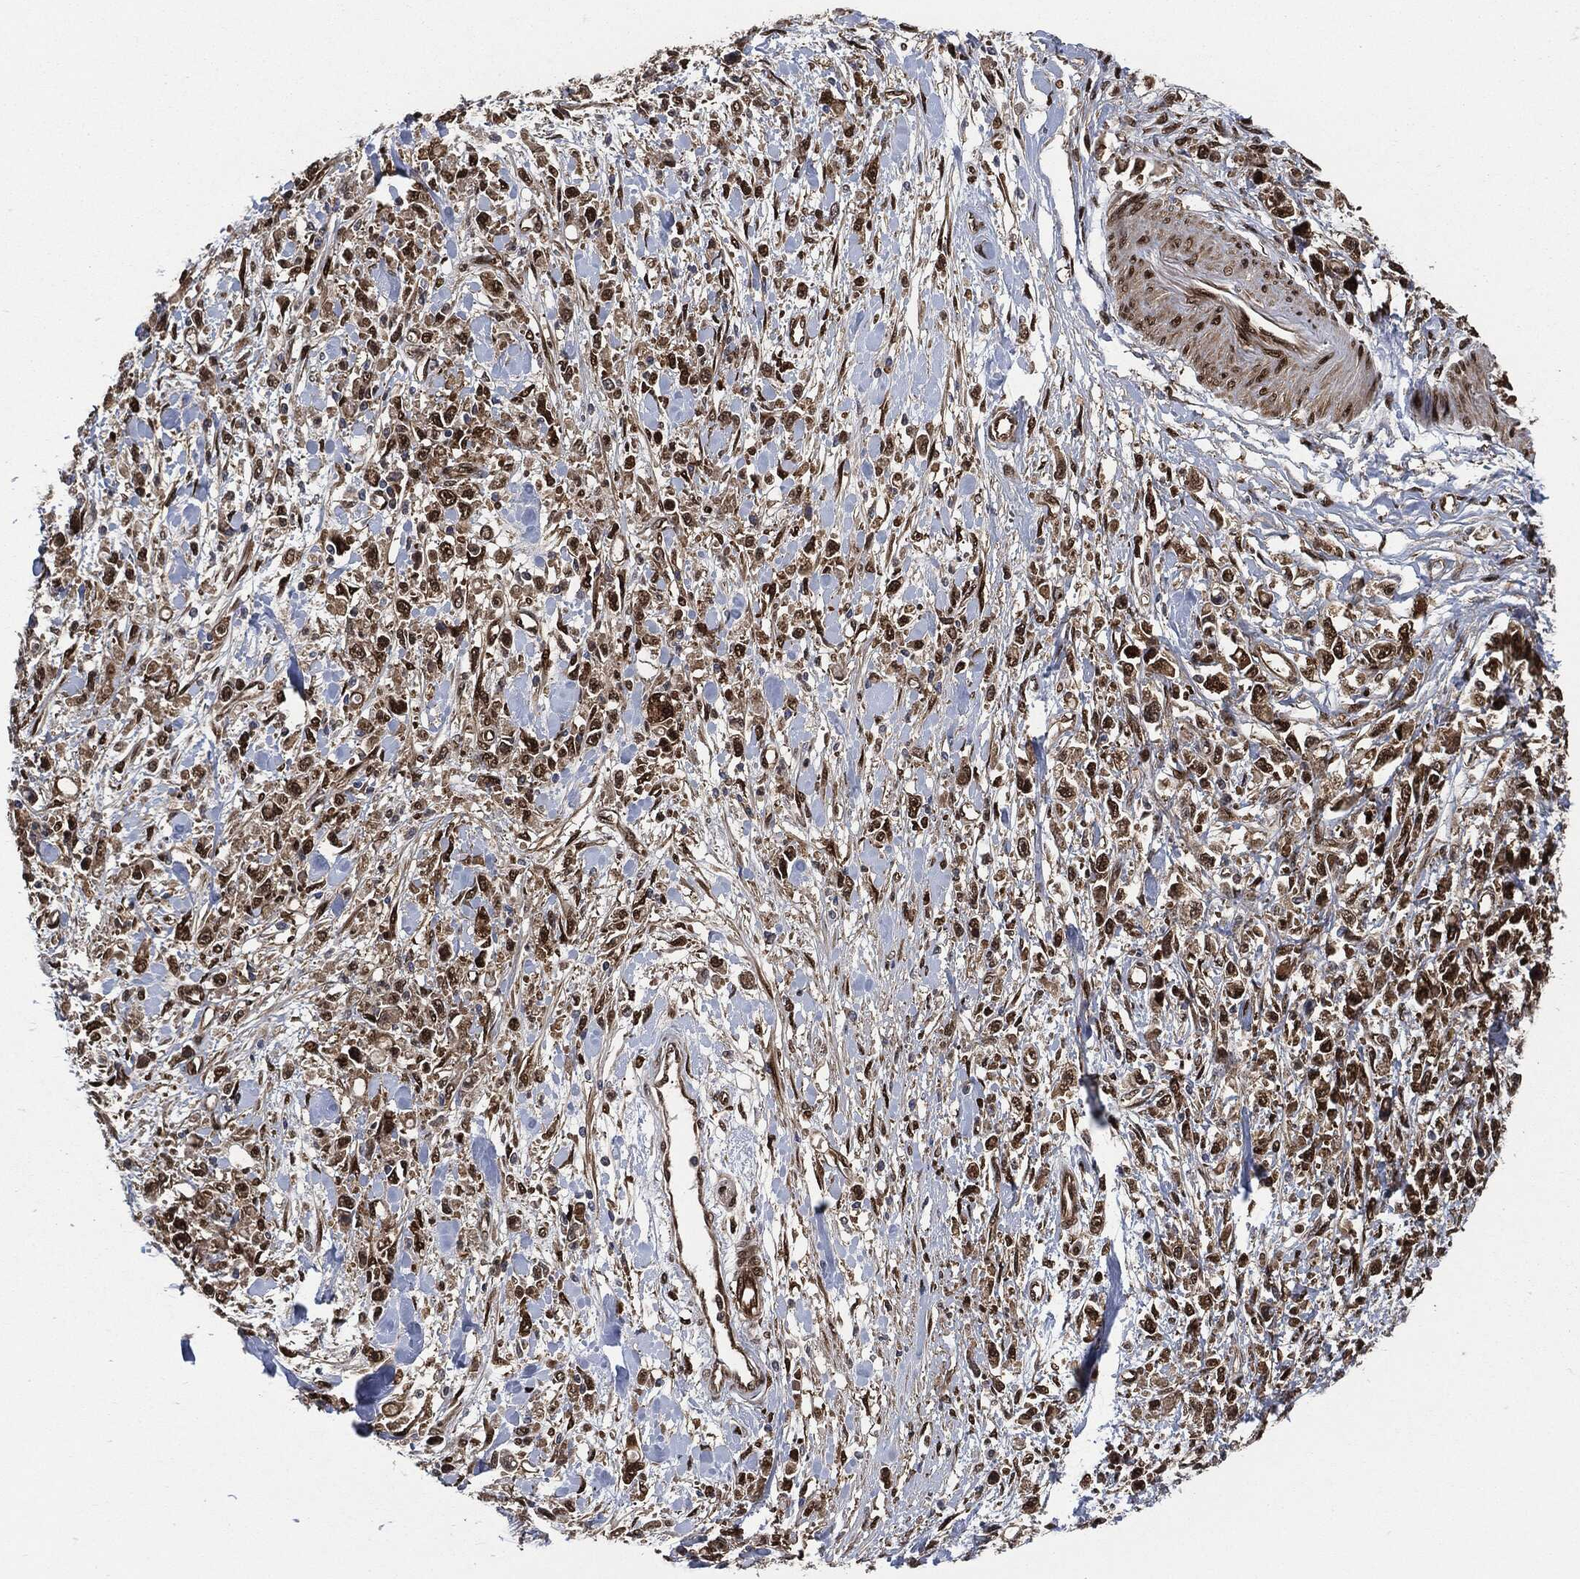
{"staining": {"intensity": "strong", "quantity": "25%-75%", "location": "cytoplasmic/membranous,nuclear"}, "tissue": "stomach cancer", "cell_type": "Tumor cells", "image_type": "cancer", "snomed": [{"axis": "morphology", "description": "Adenocarcinoma, NOS"}, {"axis": "topography", "description": "Stomach"}], "caption": "Stomach adenocarcinoma stained with immunohistochemistry demonstrates strong cytoplasmic/membranous and nuclear positivity in approximately 25%-75% of tumor cells.", "gene": "DCTN1", "patient": {"sex": "female", "age": 59}}